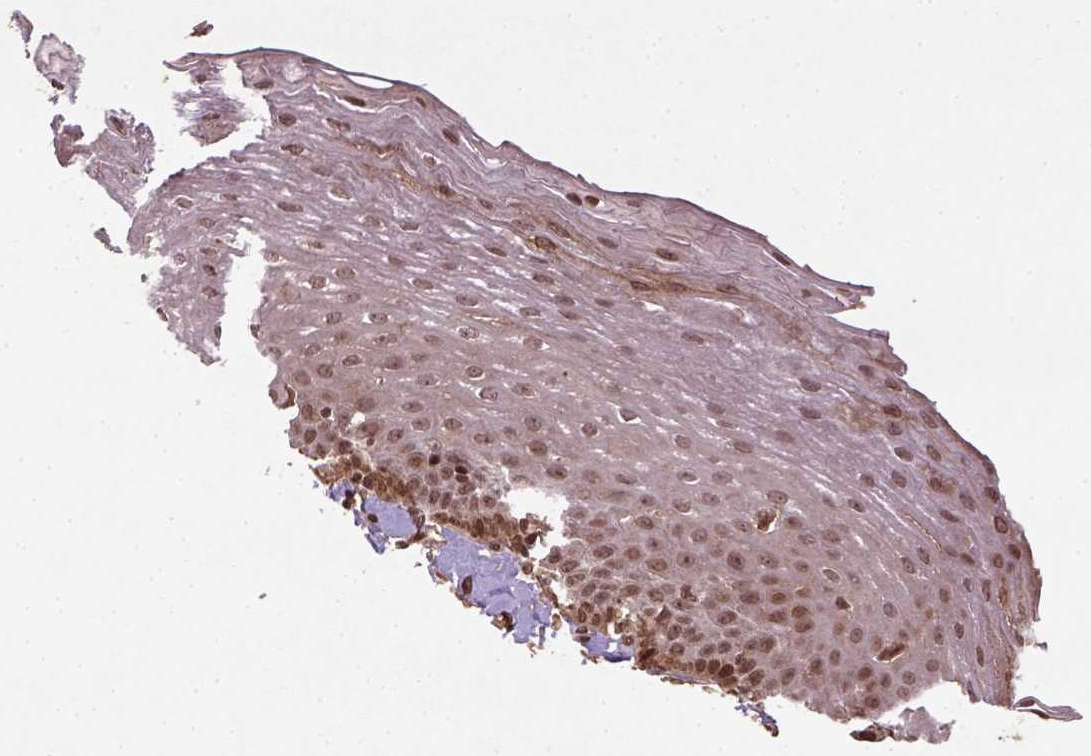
{"staining": {"intensity": "moderate", "quantity": ">75%", "location": "nuclear"}, "tissue": "esophagus", "cell_type": "Squamous epithelial cells", "image_type": "normal", "snomed": [{"axis": "morphology", "description": "Normal tissue, NOS"}, {"axis": "topography", "description": "Esophagus"}], "caption": "This histopathology image exhibits unremarkable esophagus stained with IHC to label a protein in brown. The nuclear of squamous epithelial cells show moderate positivity for the protein. Nuclei are counter-stained blue.", "gene": "BANF1", "patient": {"sex": "female", "age": 81}}